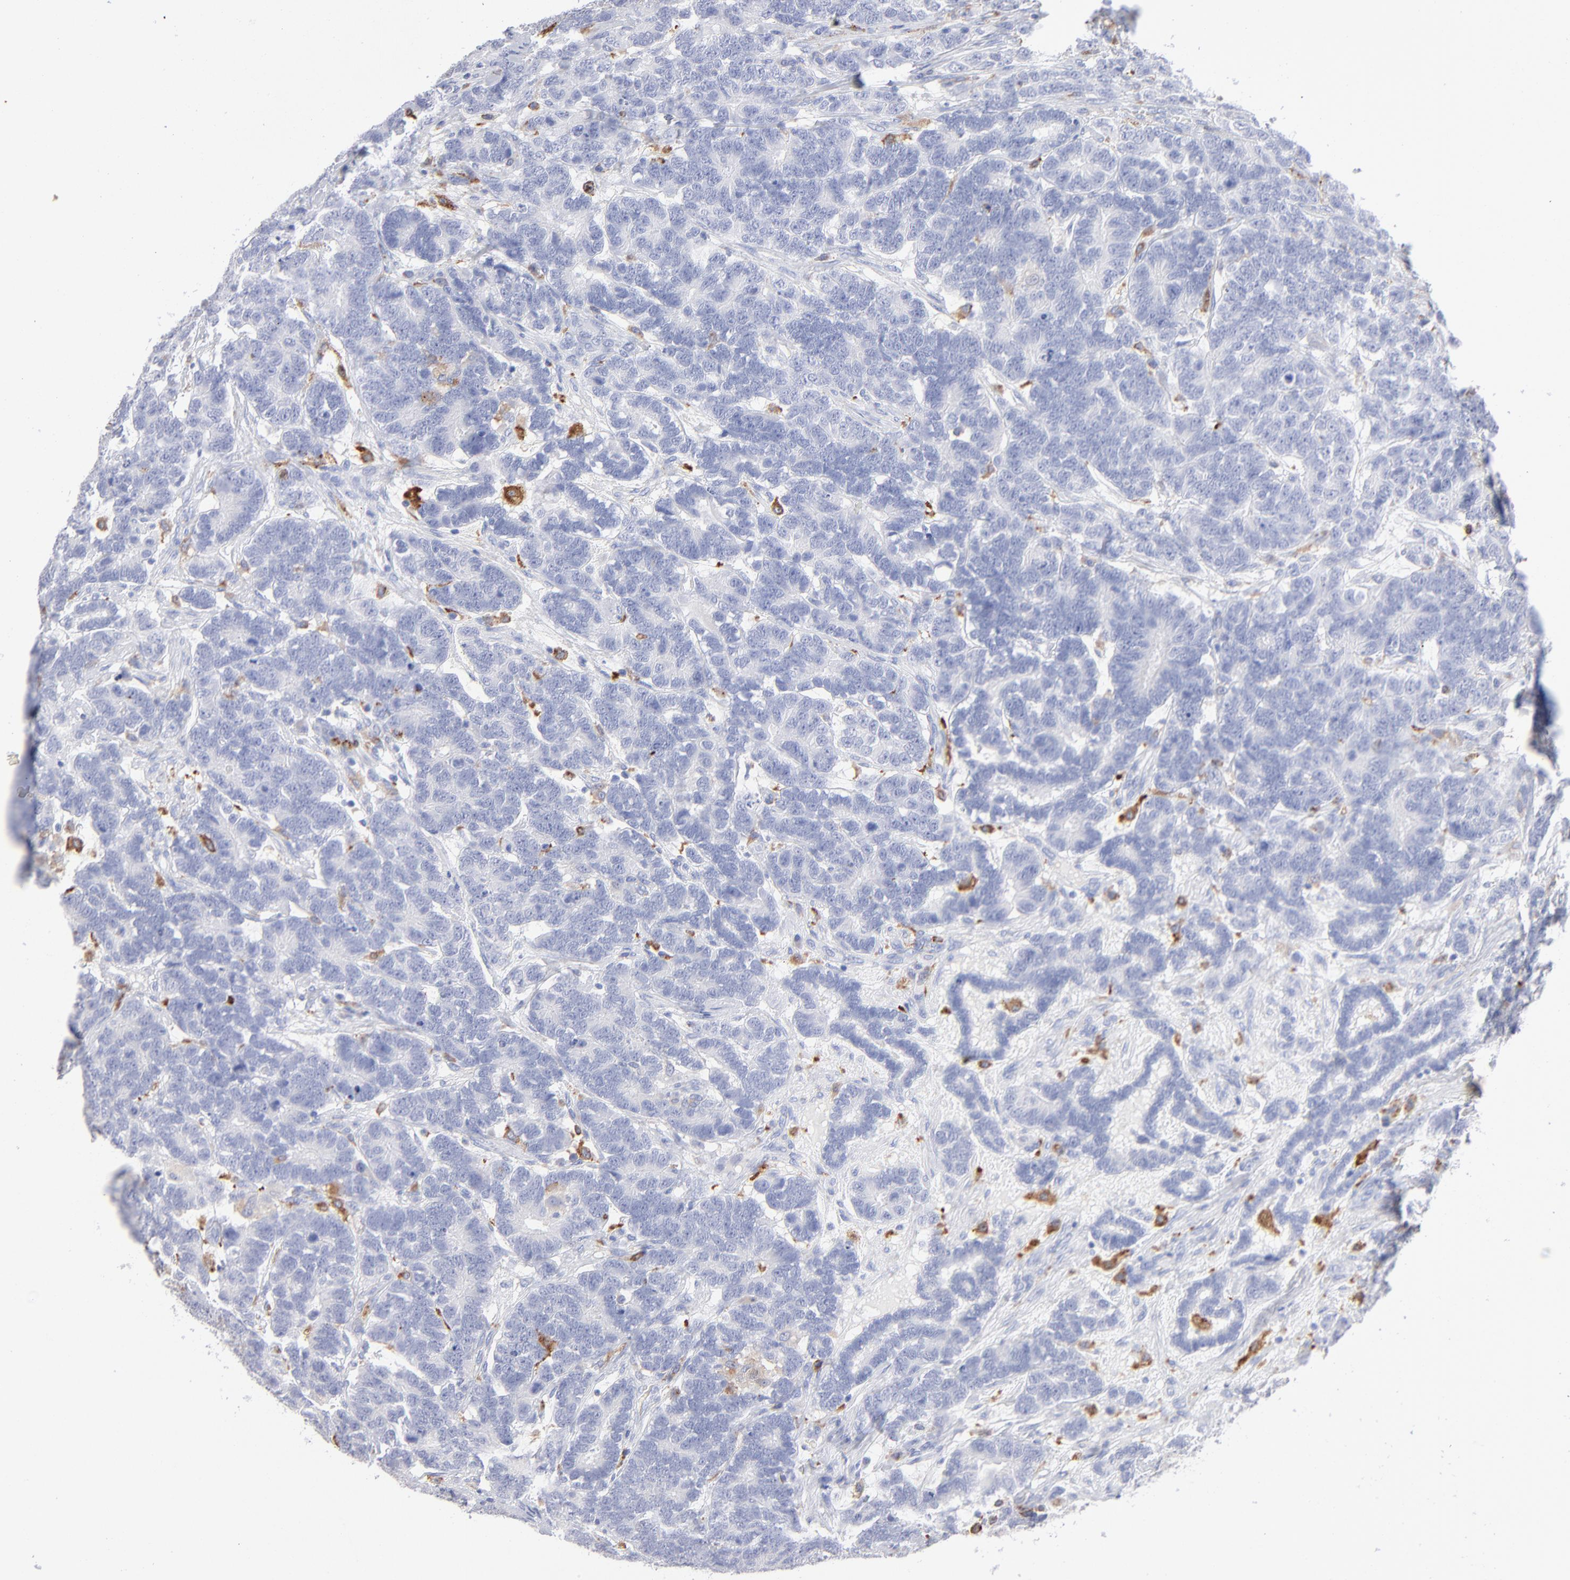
{"staining": {"intensity": "negative", "quantity": "none", "location": "none"}, "tissue": "testis cancer", "cell_type": "Tumor cells", "image_type": "cancer", "snomed": [{"axis": "morphology", "description": "Carcinoma, Embryonal, NOS"}, {"axis": "topography", "description": "Testis"}], "caption": "An immunohistochemistry (IHC) histopathology image of testis cancer (embryonal carcinoma) is shown. There is no staining in tumor cells of testis cancer (embryonal carcinoma).", "gene": "CD180", "patient": {"sex": "male", "age": 26}}